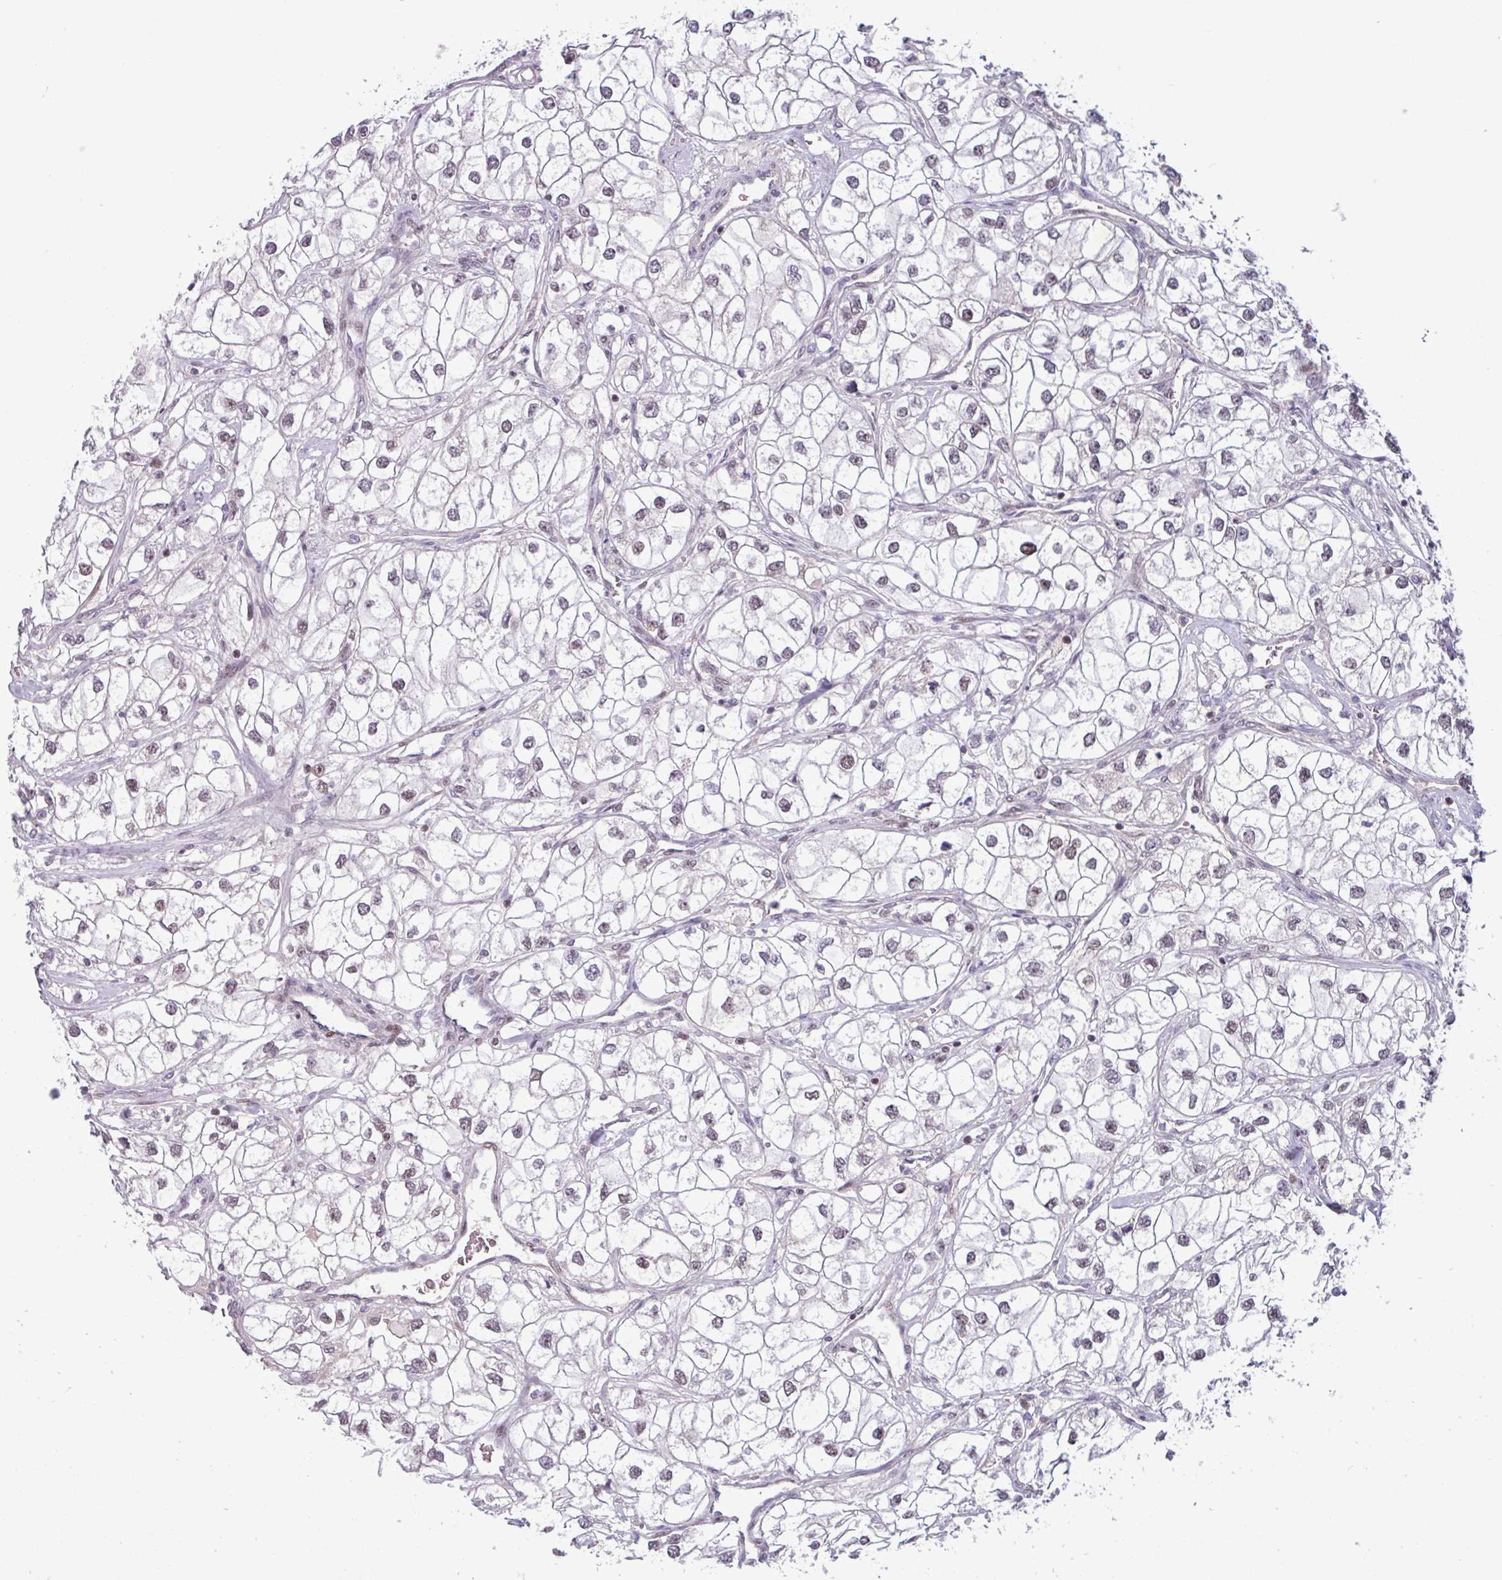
{"staining": {"intensity": "weak", "quantity": "<25%", "location": "nuclear"}, "tissue": "renal cancer", "cell_type": "Tumor cells", "image_type": "cancer", "snomed": [{"axis": "morphology", "description": "Adenocarcinoma, NOS"}, {"axis": "topography", "description": "Kidney"}], "caption": "Histopathology image shows no protein staining in tumor cells of adenocarcinoma (renal) tissue.", "gene": "ZNF575", "patient": {"sex": "male", "age": 59}}